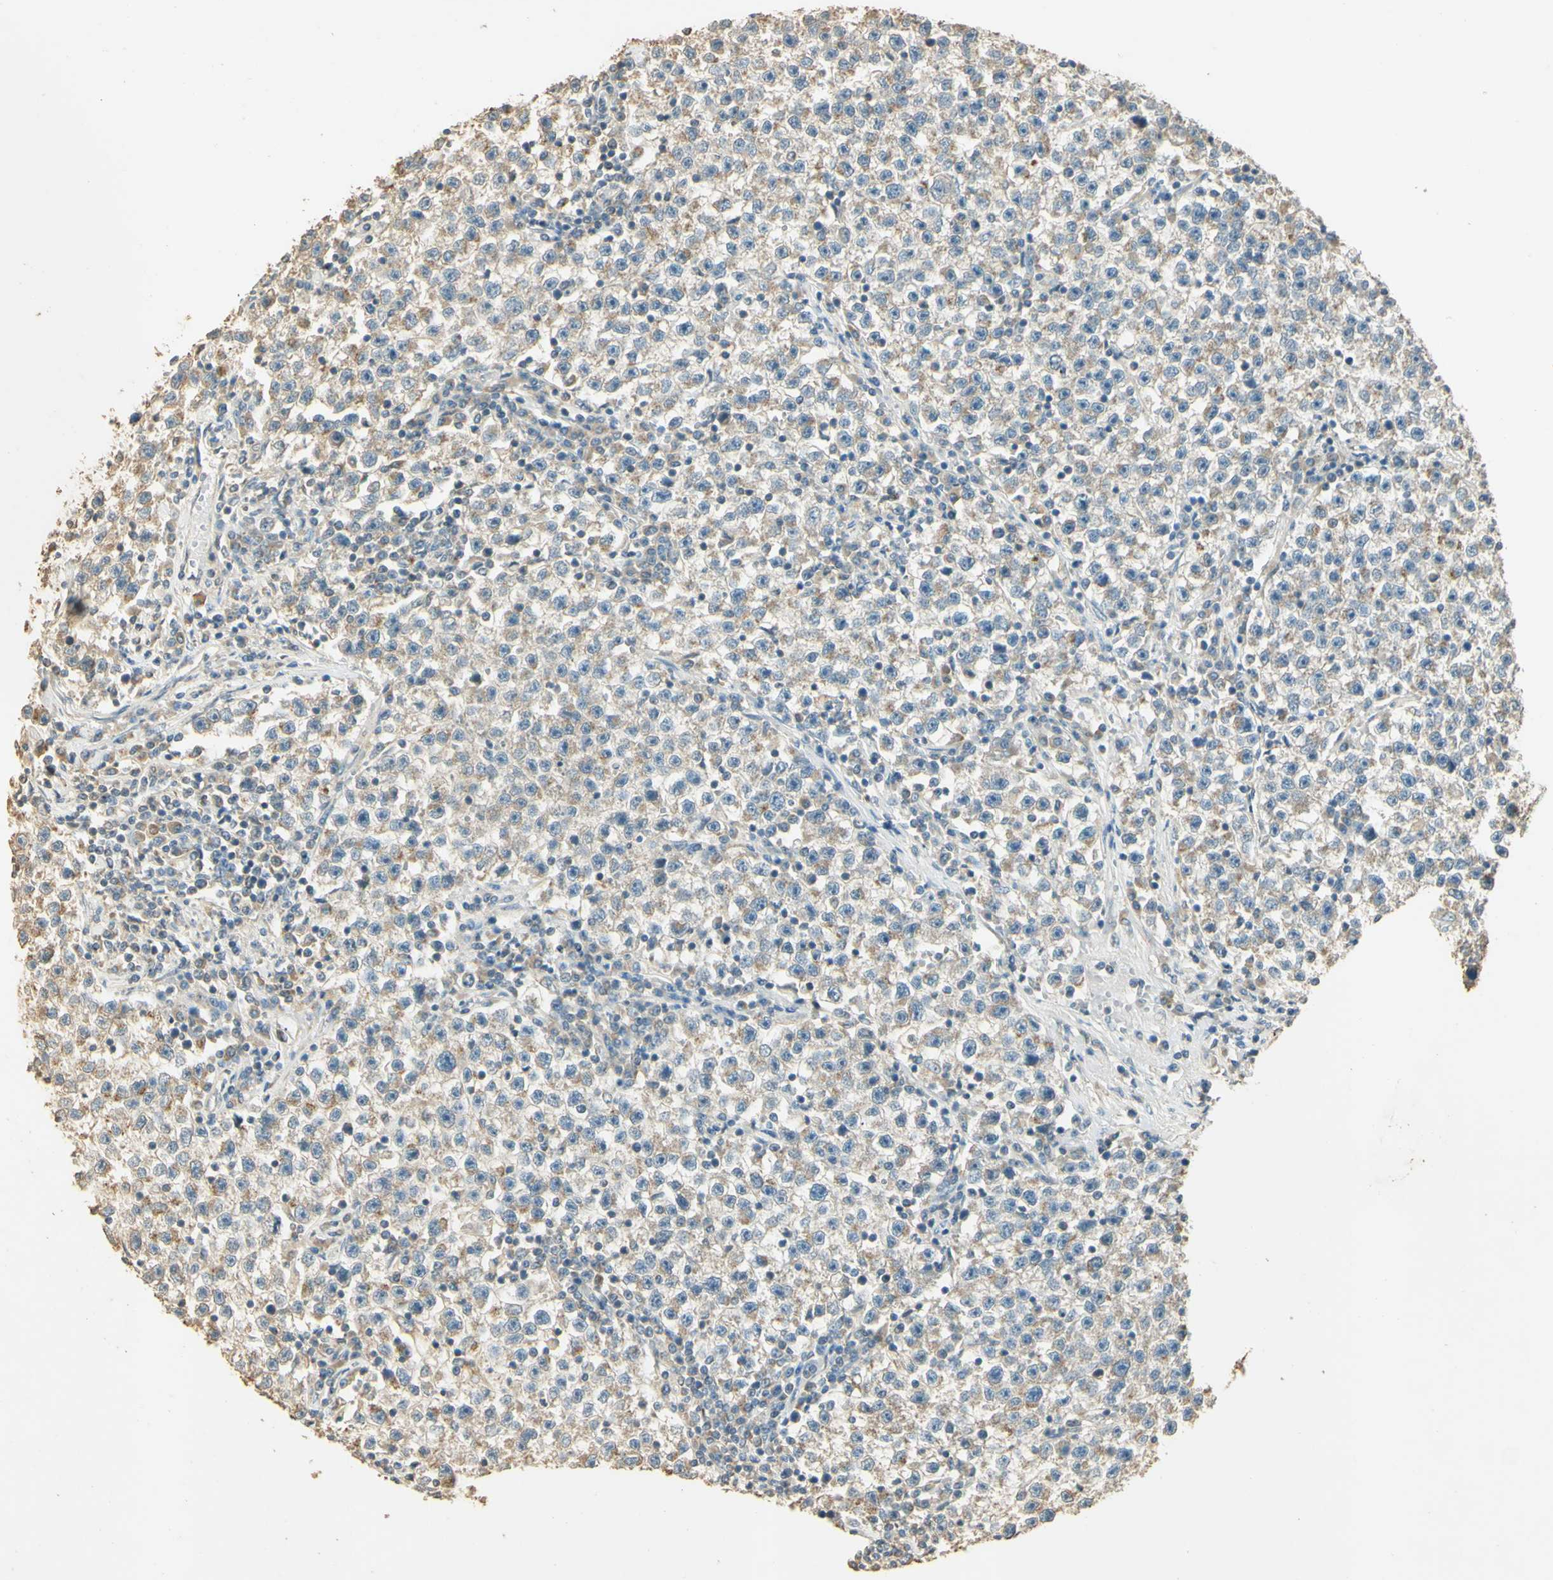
{"staining": {"intensity": "weak", "quantity": "25%-75%", "location": "cytoplasmic/membranous"}, "tissue": "testis cancer", "cell_type": "Tumor cells", "image_type": "cancer", "snomed": [{"axis": "morphology", "description": "Seminoma, NOS"}, {"axis": "topography", "description": "Testis"}], "caption": "Testis cancer stained with immunohistochemistry (IHC) displays weak cytoplasmic/membranous positivity in approximately 25%-75% of tumor cells.", "gene": "UXS1", "patient": {"sex": "male", "age": 22}}